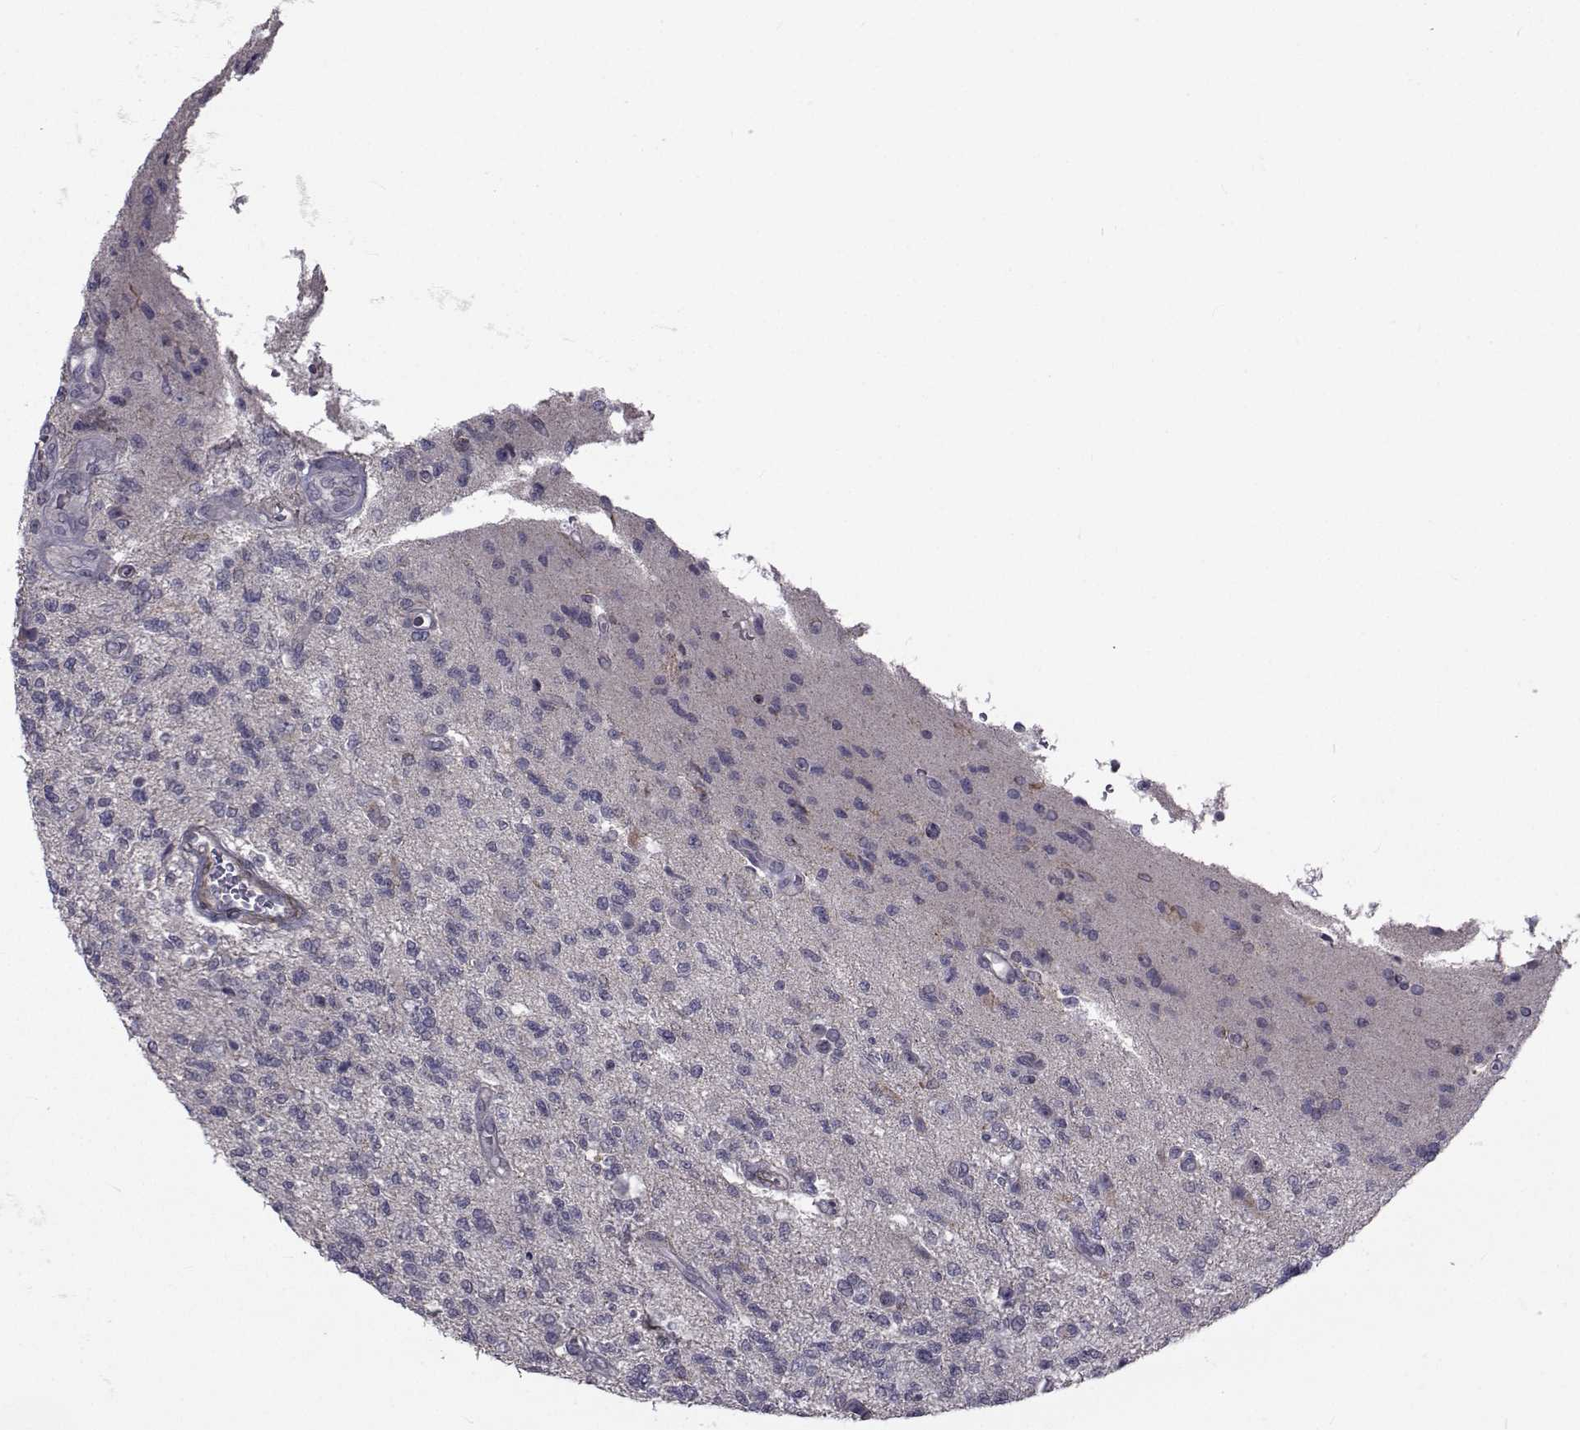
{"staining": {"intensity": "negative", "quantity": "none", "location": "none"}, "tissue": "glioma", "cell_type": "Tumor cells", "image_type": "cancer", "snomed": [{"axis": "morphology", "description": "Glioma, malignant, High grade"}, {"axis": "topography", "description": "Brain"}], "caption": "High magnification brightfield microscopy of malignant glioma (high-grade) stained with DAB (brown) and counterstained with hematoxylin (blue): tumor cells show no significant positivity.", "gene": "FDXR", "patient": {"sex": "male", "age": 56}}